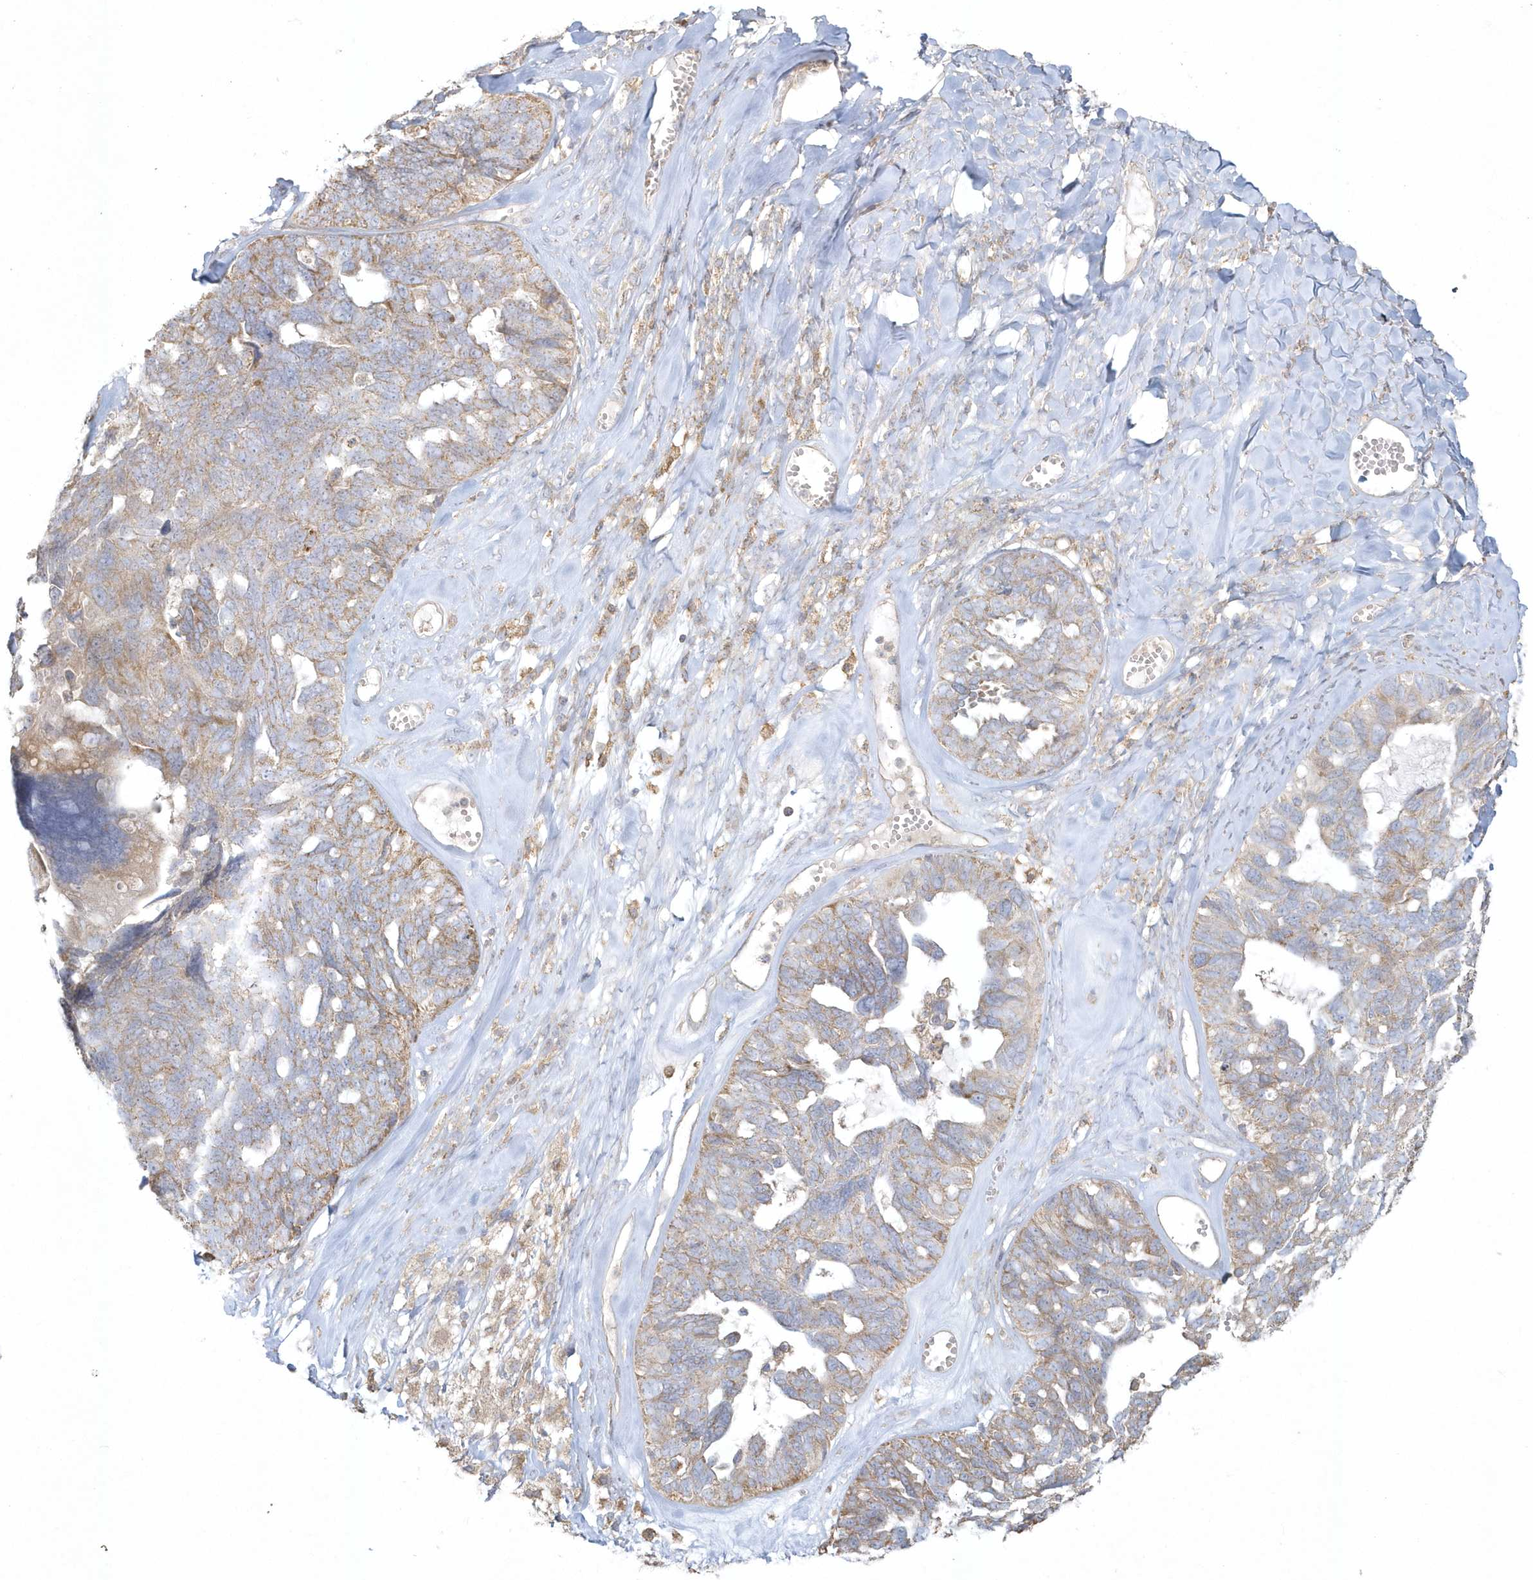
{"staining": {"intensity": "moderate", "quantity": "25%-75%", "location": "cytoplasmic/membranous"}, "tissue": "ovarian cancer", "cell_type": "Tumor cells", "image_type": "cancer", "snomed": [{"axis": "morphology", "description": "Cystadenocarcinoma, serous, NOS"}, {"axis": "topography", "description": "Ovary"}], "caption": "Ovarian cancer stained for a protein reveals moderate cytoplasmic/membranous positivity in tumor cells. (DAB (3,3'-diaminobenzidine) IHC with brightfield microscopy, high magnification).", "gene": "BLTP3A", "patient": {"sex": "female", "age": 79}}